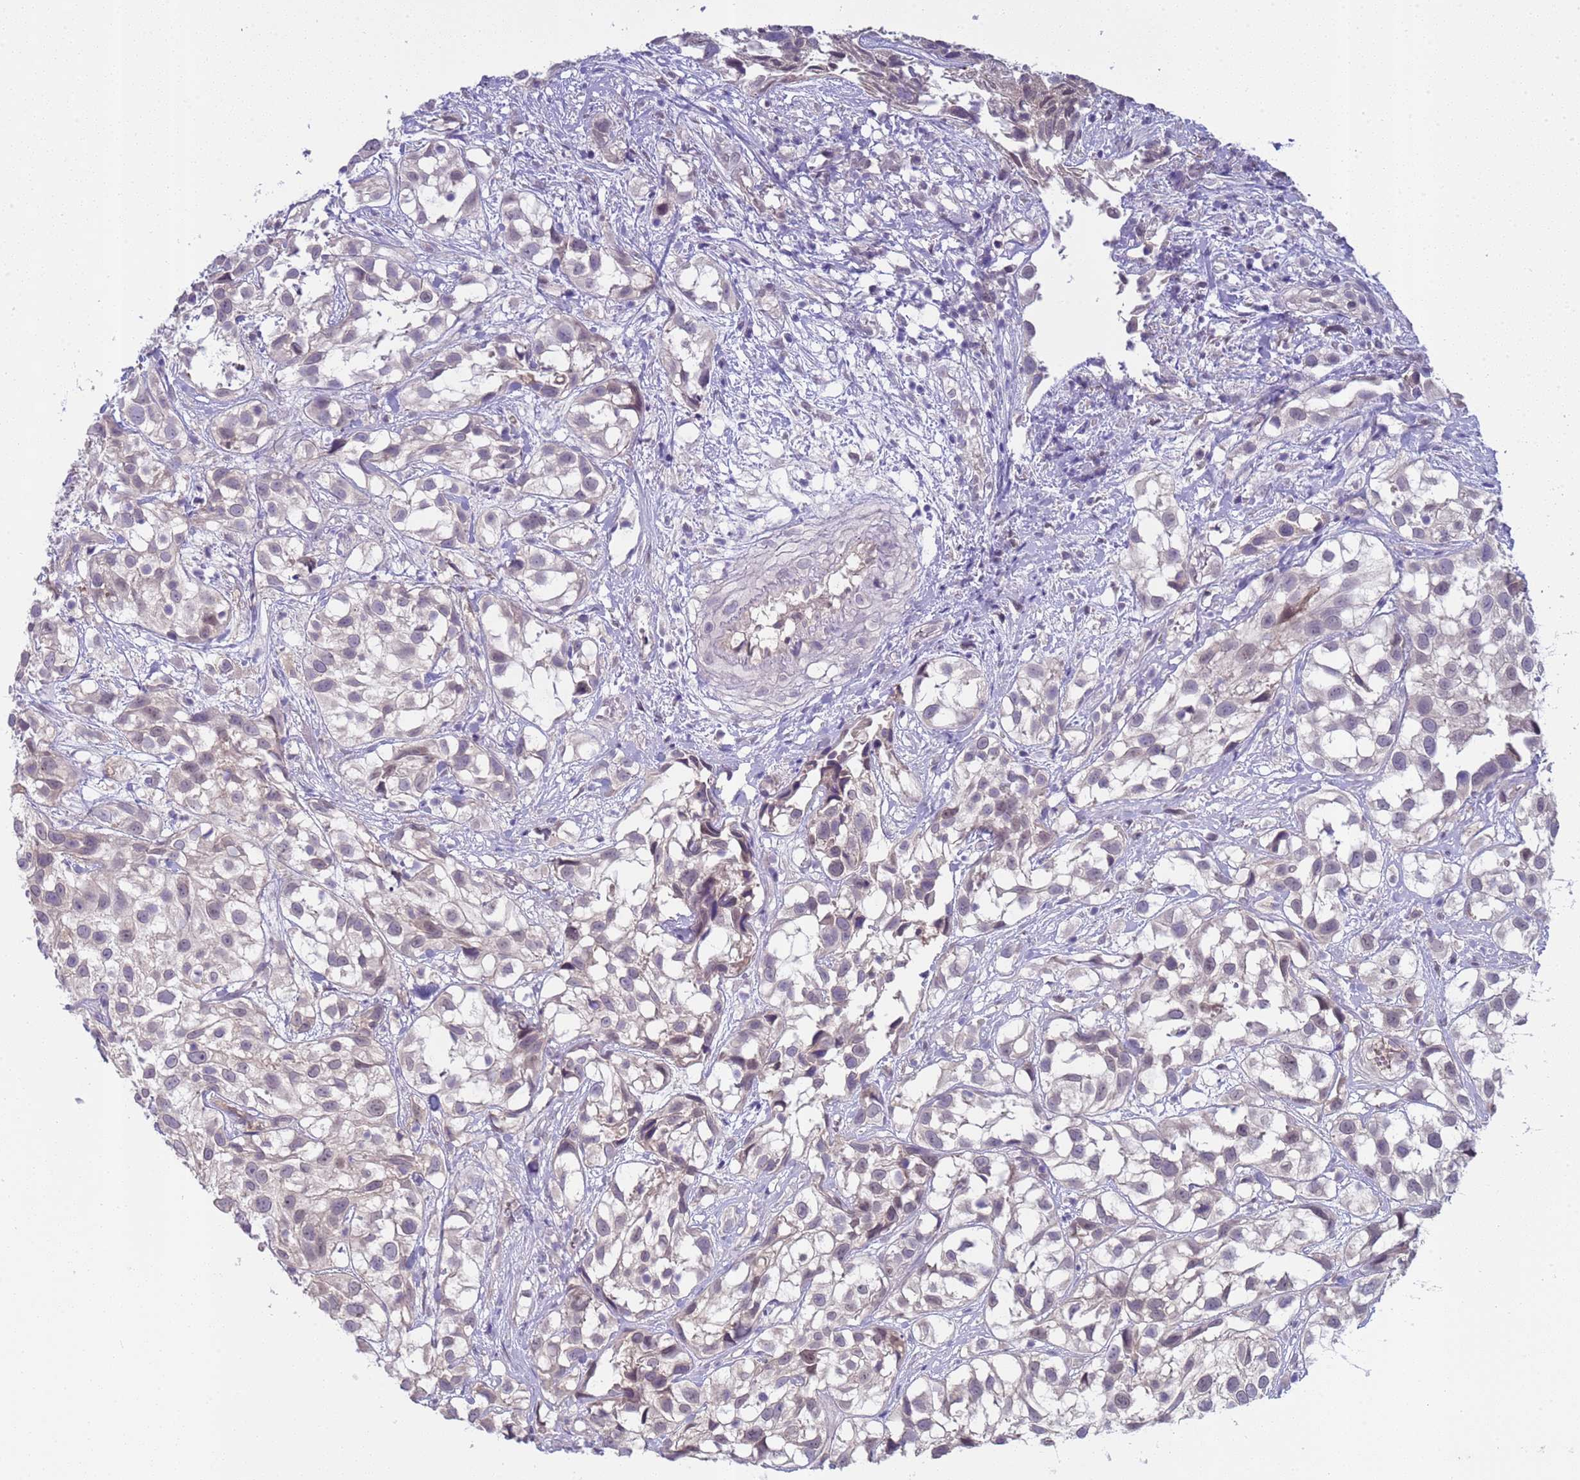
{"staining": {"intensity": "negative", "quantity": "none", "location": "none"}, "tissue": "urothelial cancer", "cell_type": "Tumor cells", "image_type": "cancer", "snomed": [{"axis": "morphology", "description": "Urothelial carcinoma, High grade"}, {"axis": "topography", "description": "Urinary bladder"}], "caption": "A micrograph of human urothelial cancer is negative for staining in tumor cells. The staining is performed using DAB brown chromogen with nuclei counter-stained in using hematoxylin.", "gene": "TRMT10A", "patient": {"sex": "male", "age": 56}}